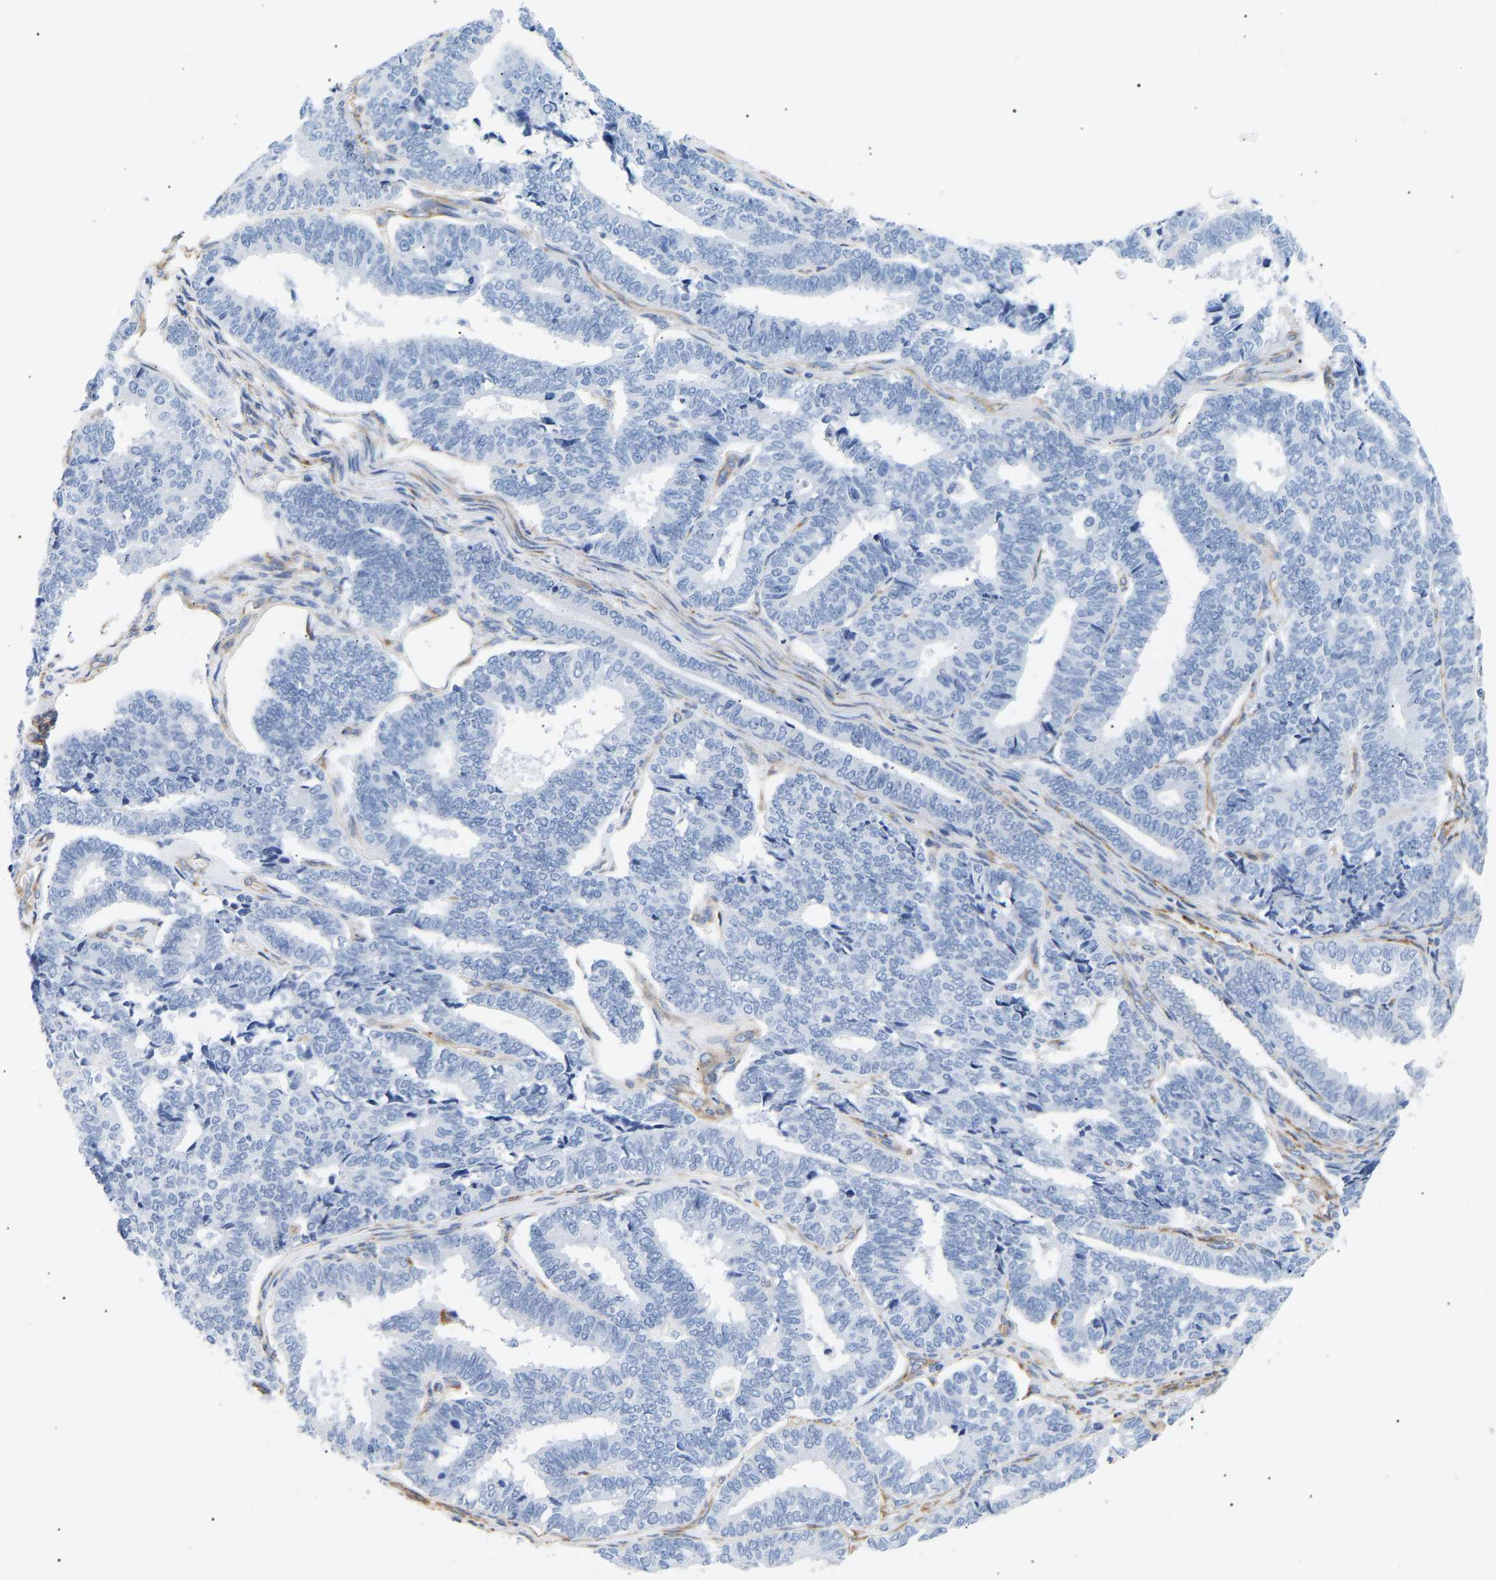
{"staining": {"intensity": "negative", "quantity": "none", "location": "none"}, "tissue": "endometrial cancer", "cell_type": "Tumor cells", "image_type": "cancer", "snomed": [{"axis": "morphology", "description": "Adenocarcinoma, NOS"}, {"axis": "topography", "description": "Endometrium"}], "caption": "Protein analysis of adenocarcinoma (endometrial) displays no significant positivity in tumor cells.", "gene": "IGFBP7", "patient": {"sex": "female", "age": 70}}